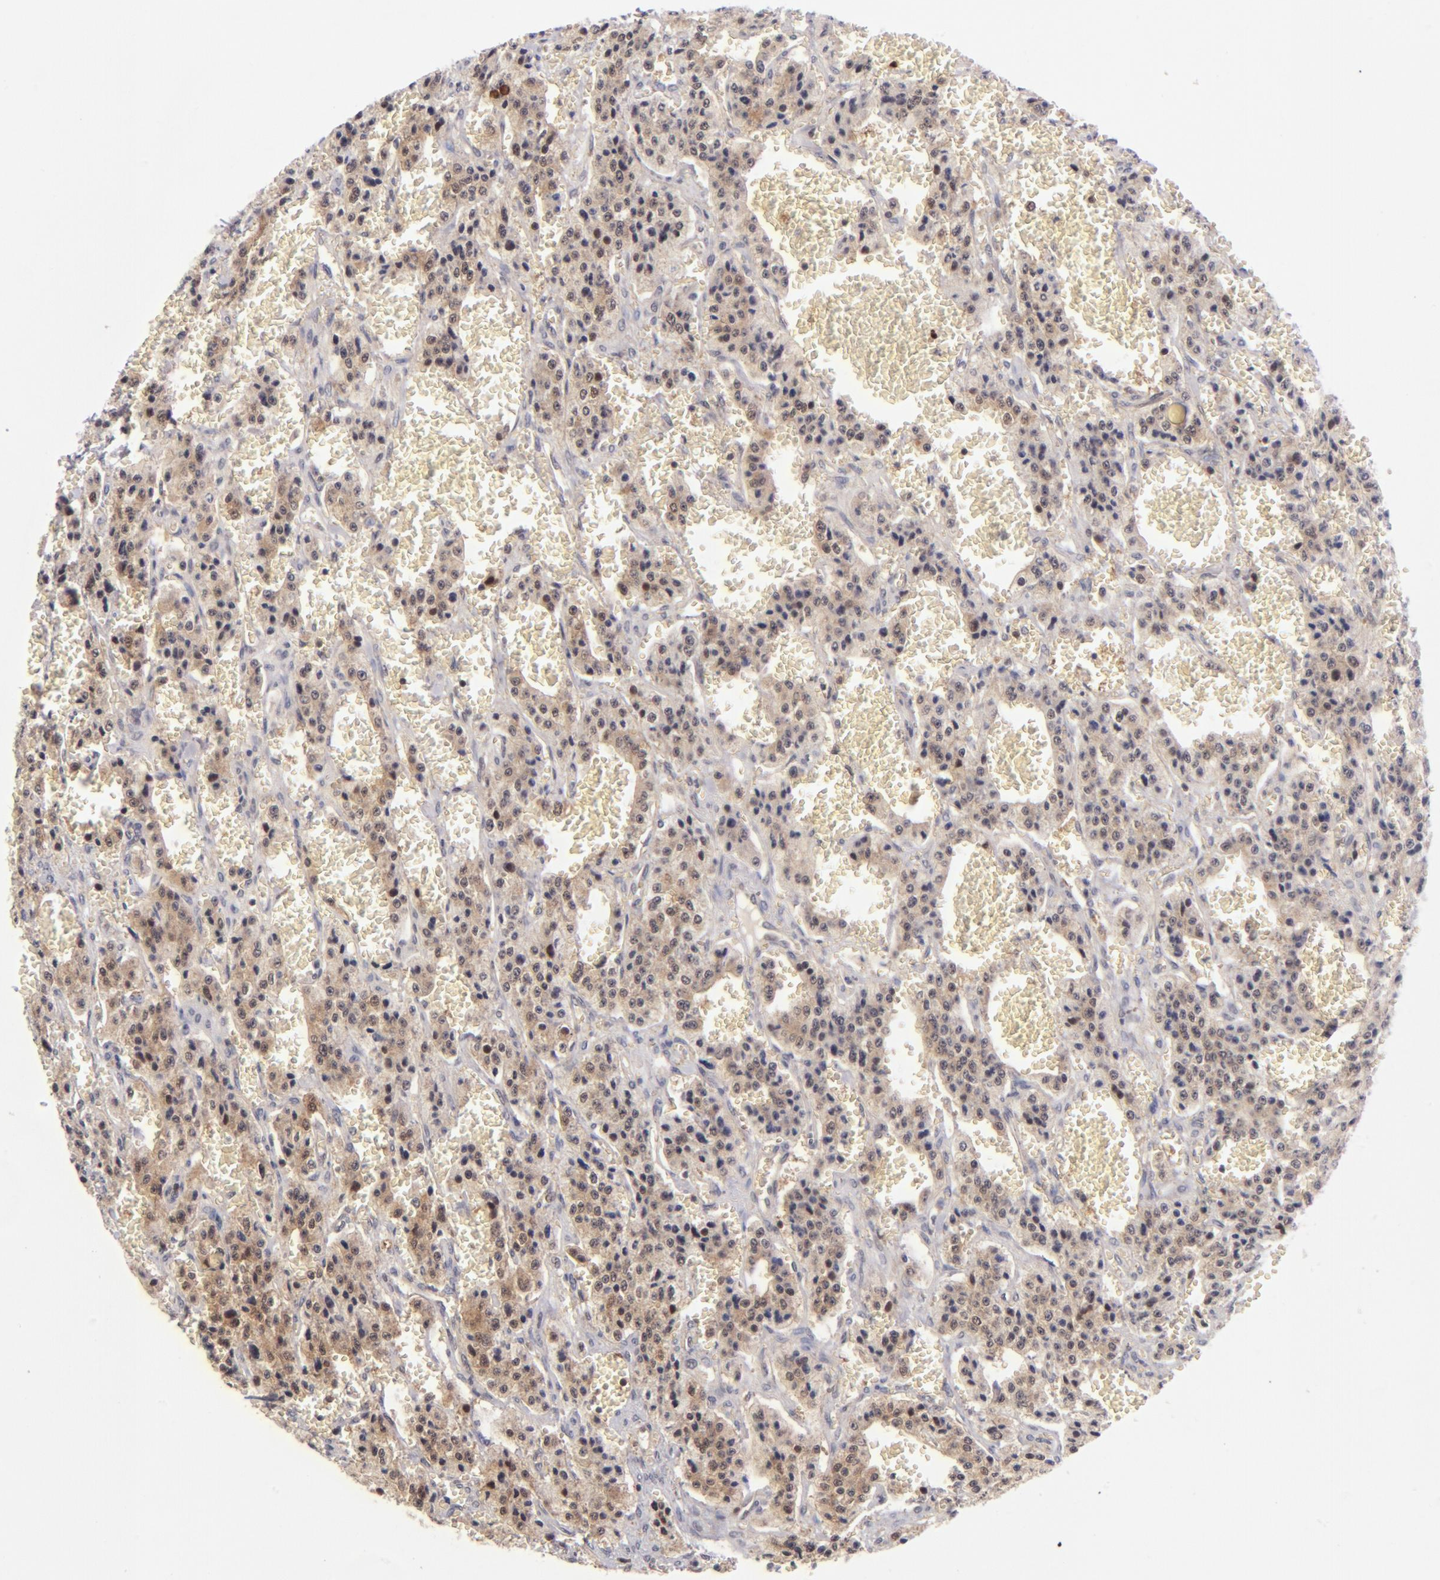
{"staining": {"intensity": "weak", "quantity": ">75%", "location": "cytoplasmic/membranous,nuclear"}, "tissue": "carcinoid", "cell_type": "Tumor cells", "image_type": "cancer", "snomed": [{"axis": "morphology", "description": "Carcinoid, malignant, NOS"}, {"axis": "topography", "description": "Small intestine"}], "caption": "Weak cytoplasmic/membranous and nuclear positivity for a protein is present in approximately >75% of tumor cells of malignant carcinoid using immunohistochemistry (IHC).", "gene": "YWHAB", "patient": {"sex": "male", "age": 52}}